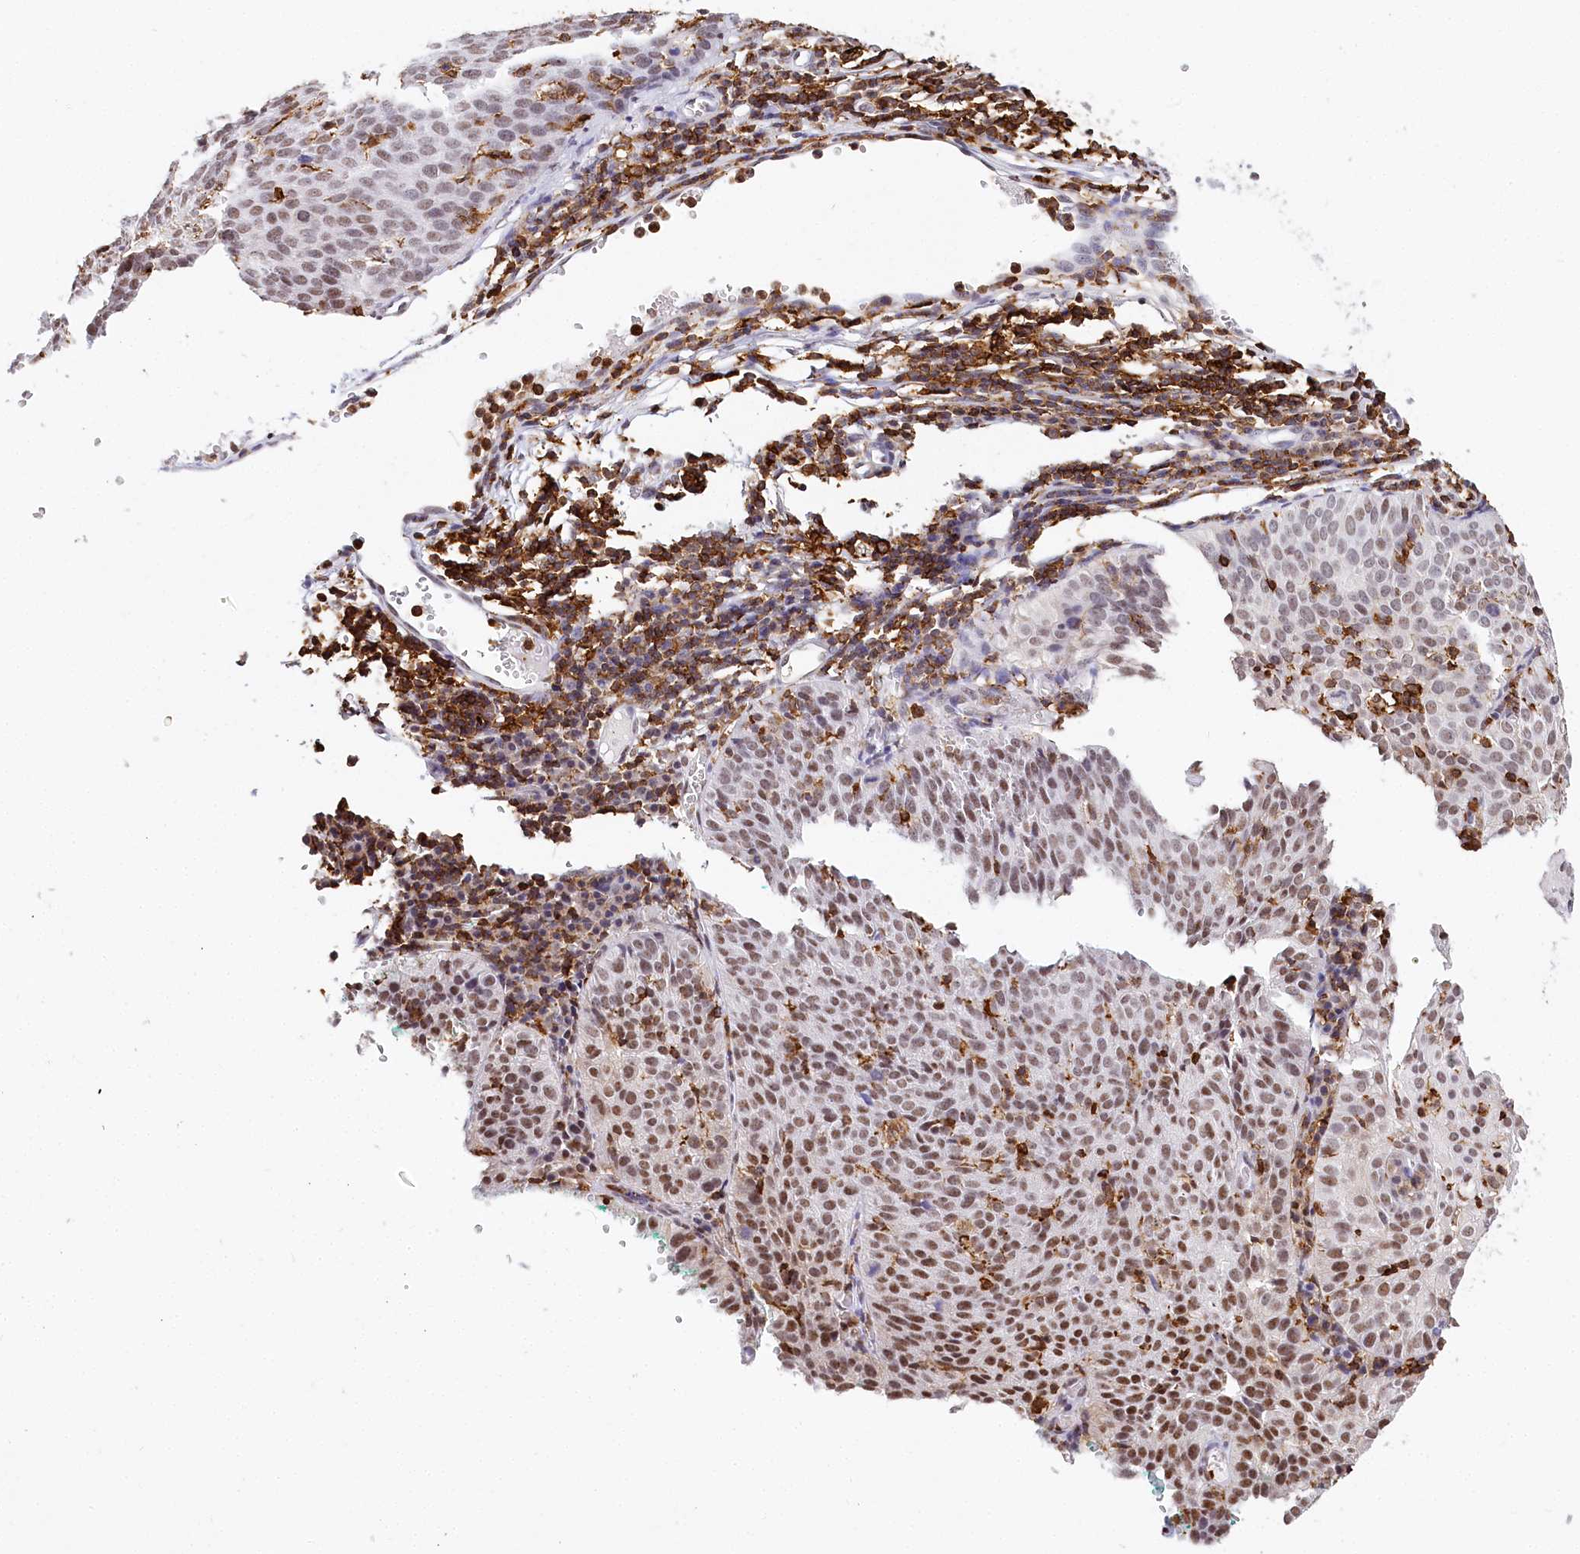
{"staining": {"intensity": "moderate", "quantity": "25%-75%", "location": "nuclear"}, "tissue": "cervical cancer", "cell_type": "Tumor cells", "image_type": "cancer", "snomed": [{"axis": "morphology", "description": "Squamous cell carcinoma, NOS"}, {"axis": "topography", "description": "Cervix"}], "caption": "Cervical cancer tissue demonstrates moderate nuclear expression in approximately 25%-75% of tumor cells", "gene": "BARD1", "patient": {"sex": "female", "age": 38}}